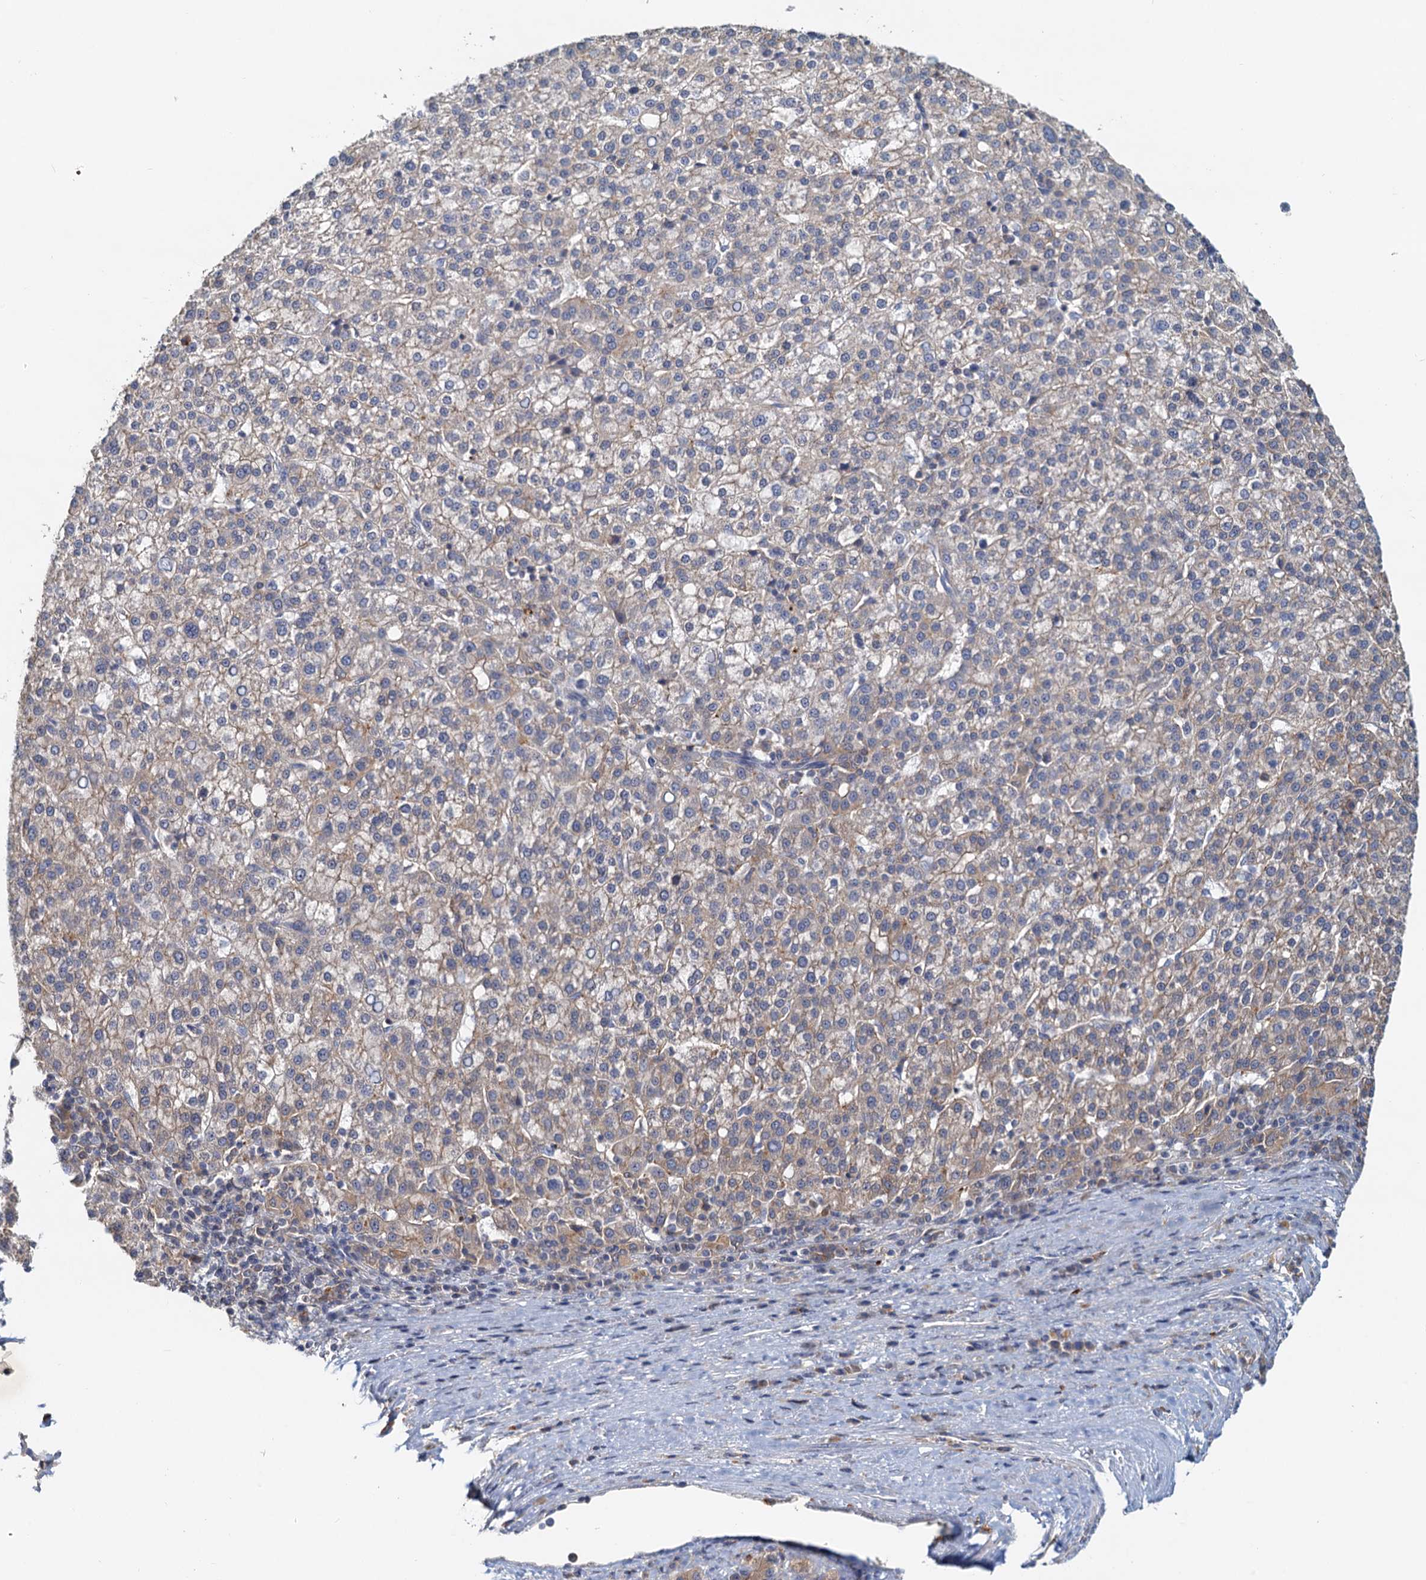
{"staining": {"intensity": "moderate", "quantity": "25%-75%", "location": "cytoplasmic/membranous"}, "tissue": "liver cancer", "cell_type": "Tumor cells", "image_type": "cancer", "snomed": [{"axis": "morphology", "description": "Carcinoma, Hepatocellular, NOS"}, {"axis": "topography", "description": "Liver"}], "caption": "Brown immunohistochemical staining in liver cancer demonstrates moderate cytoplasmic/membranous staining in about 25%-75% of tumor cells. (Brightfield microscopy of DAB IHC at high magnification).", "gene": "TOLLIP", "patient": {"sex": "female", "age": 58}}